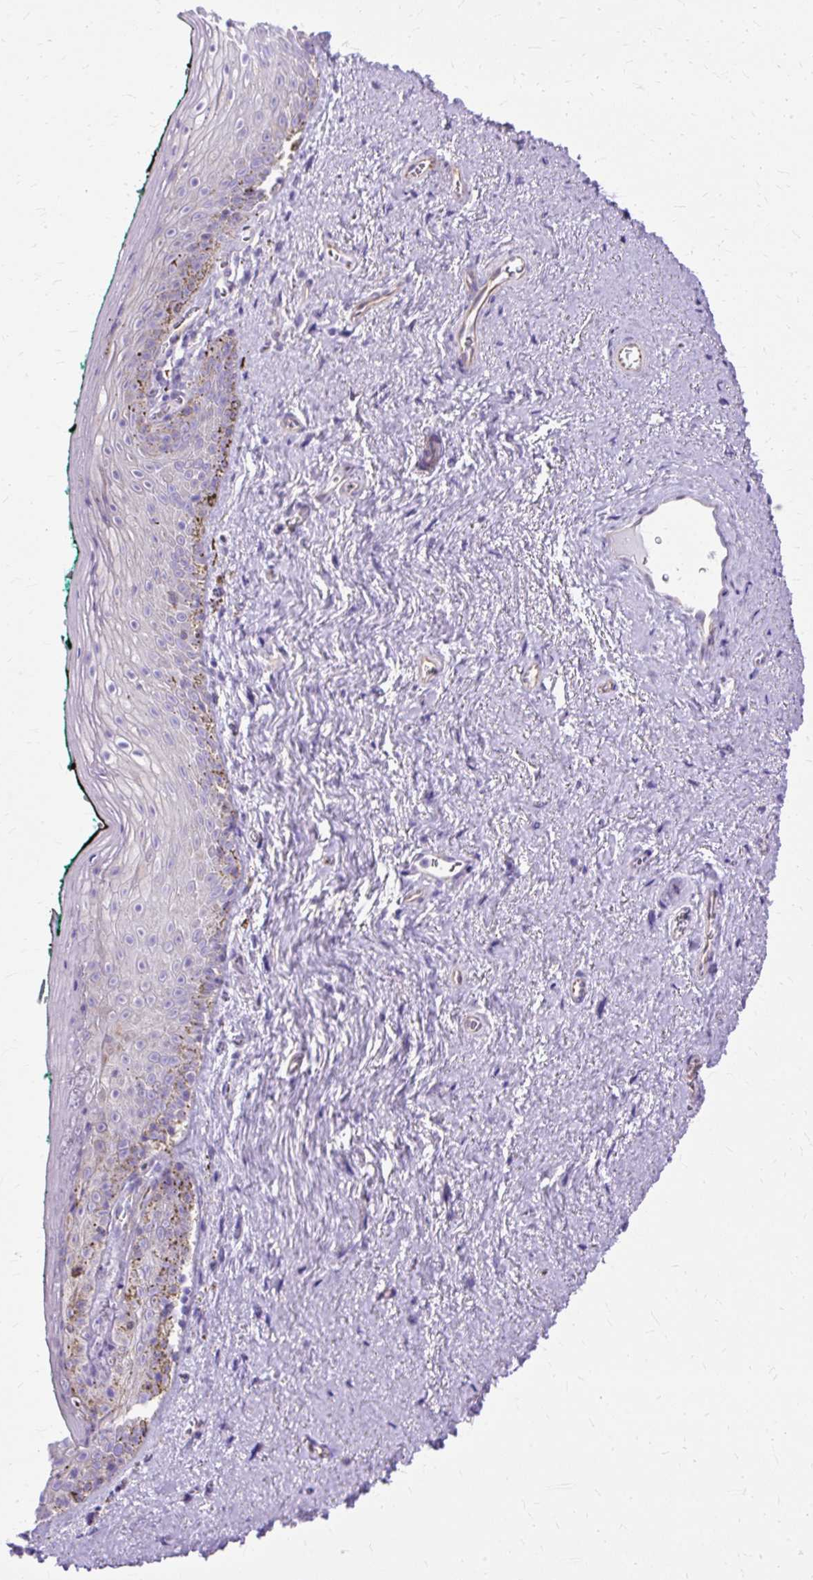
{"staining": {"intensity": "negative", "quantity": "none", "location": "none"}, "tissue": "vagina", "cell_type": "Squamous epithelial cells", "image_type": "normal", "snomed": [{"axis": "morphology", "description": "Normal tissue, NOS"}, {"axis": "topography", "description": "Vulva"}, {"axis": "topography", "description": "Vagina"}, {"axis": "topography", "description": "Peripheral nerve tissue"}], "caption": "A high-resolution micrograph shows immunohistochemistry (IHC) staining of normal vagina, which displays no significant expression in squamous epithelial cells. (DAB (3,3'-diaminobenzidine) immunohistochemistry (IHC) with hematoxylin counter stain).", "gene": "MYO6", "patient": {"sex": "female", "age": 66}}